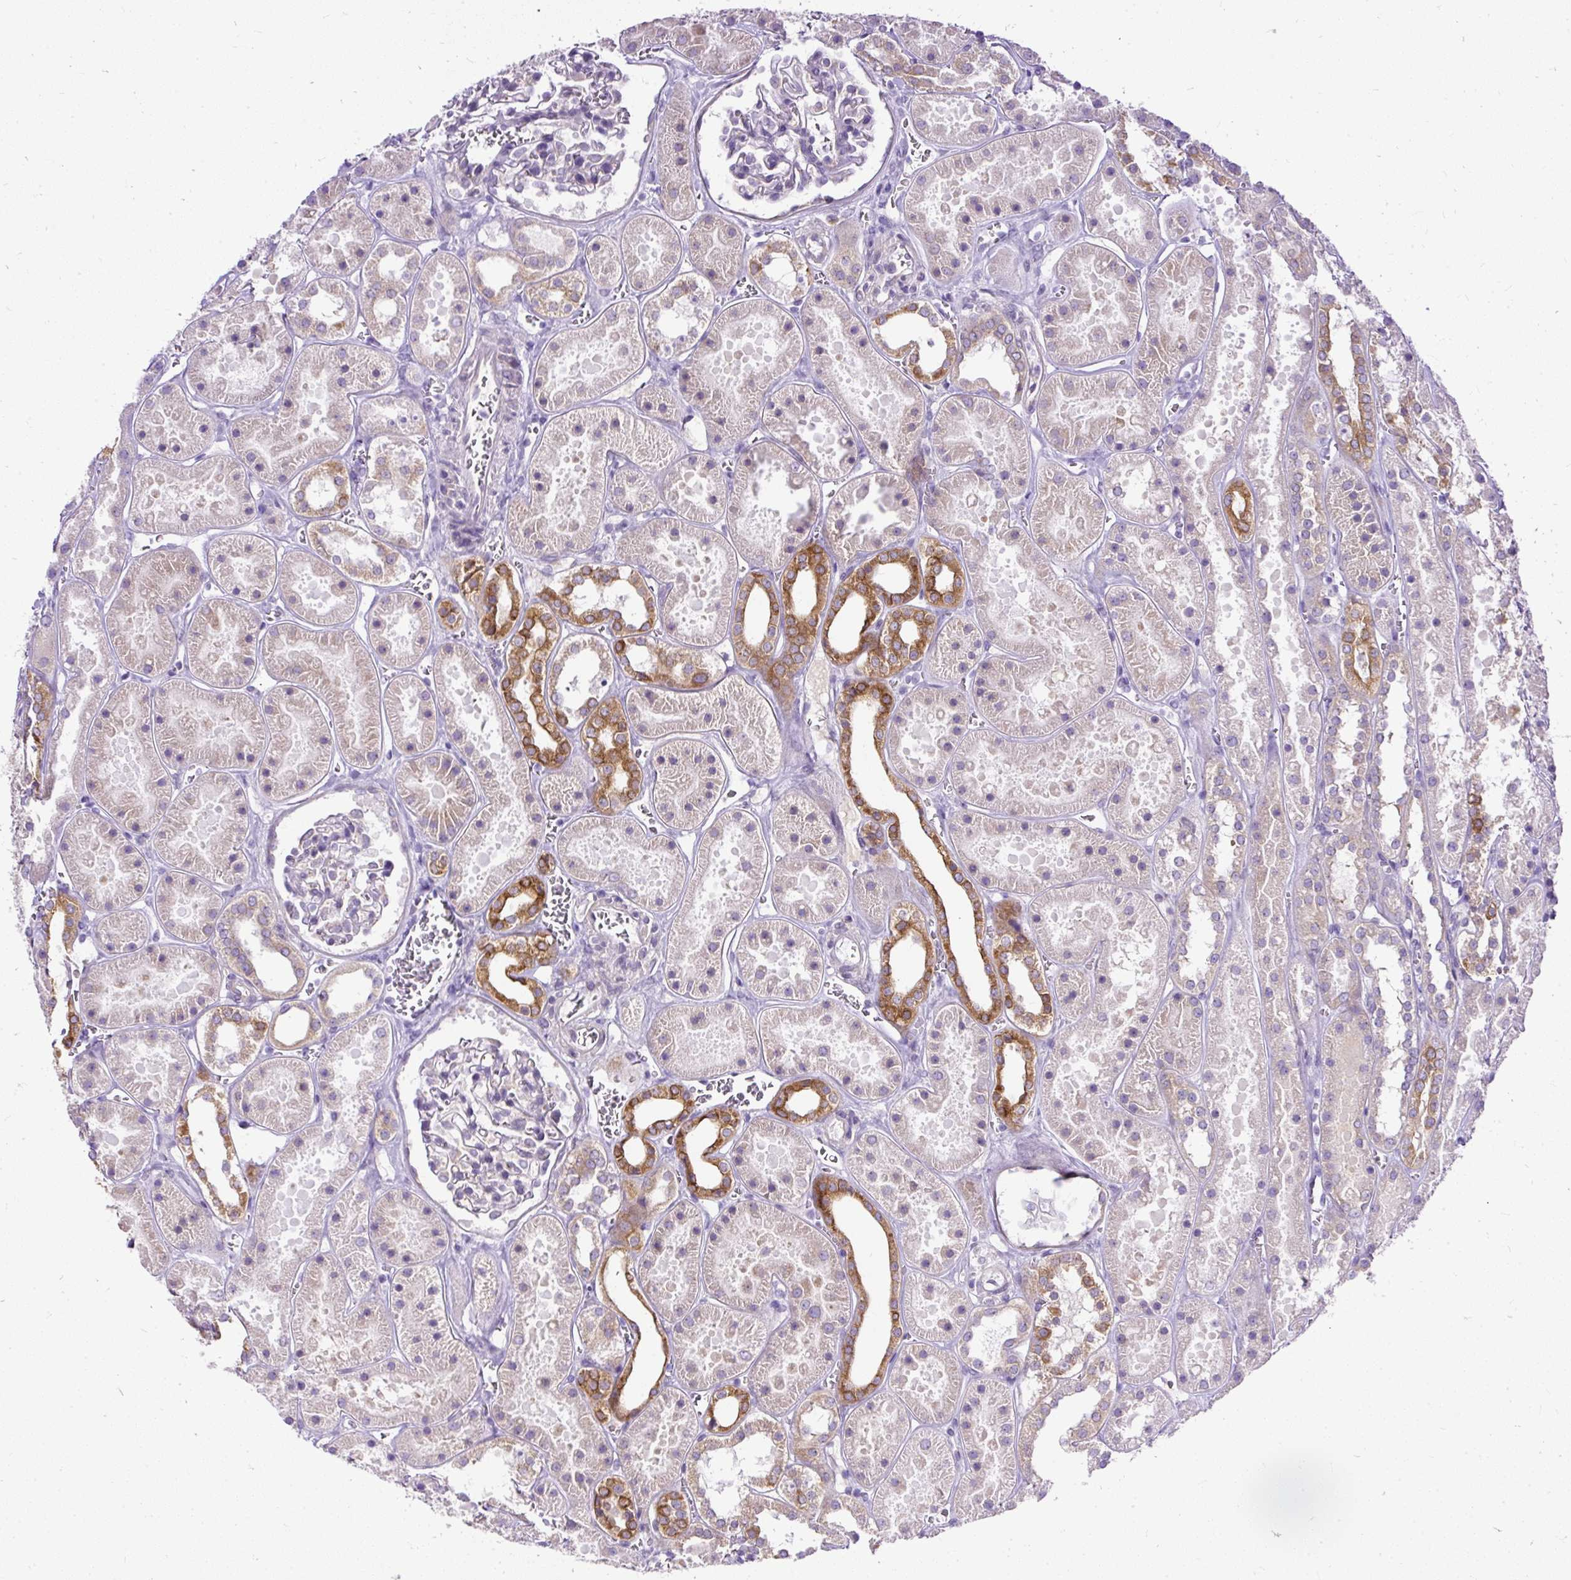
{"staining": {"intensity": "negative", "quantity": "none", "location": "none"}, "tissue": "kidney", "cell_type": "Cells in glomeruli", "image_type": "normal", "snomed": [{"axis": "morphology", "description": "Normal tissue, NOS"}, {"axis": "topography", "description": "Kidney"}], "caption": "Kidney was stained to show a protein in brown. There is no significant positivity in cells in glomeruli. Nuclei are stained in blue.", "gene": "AMFR", "patient": {"sex": "female", "age": 41}}